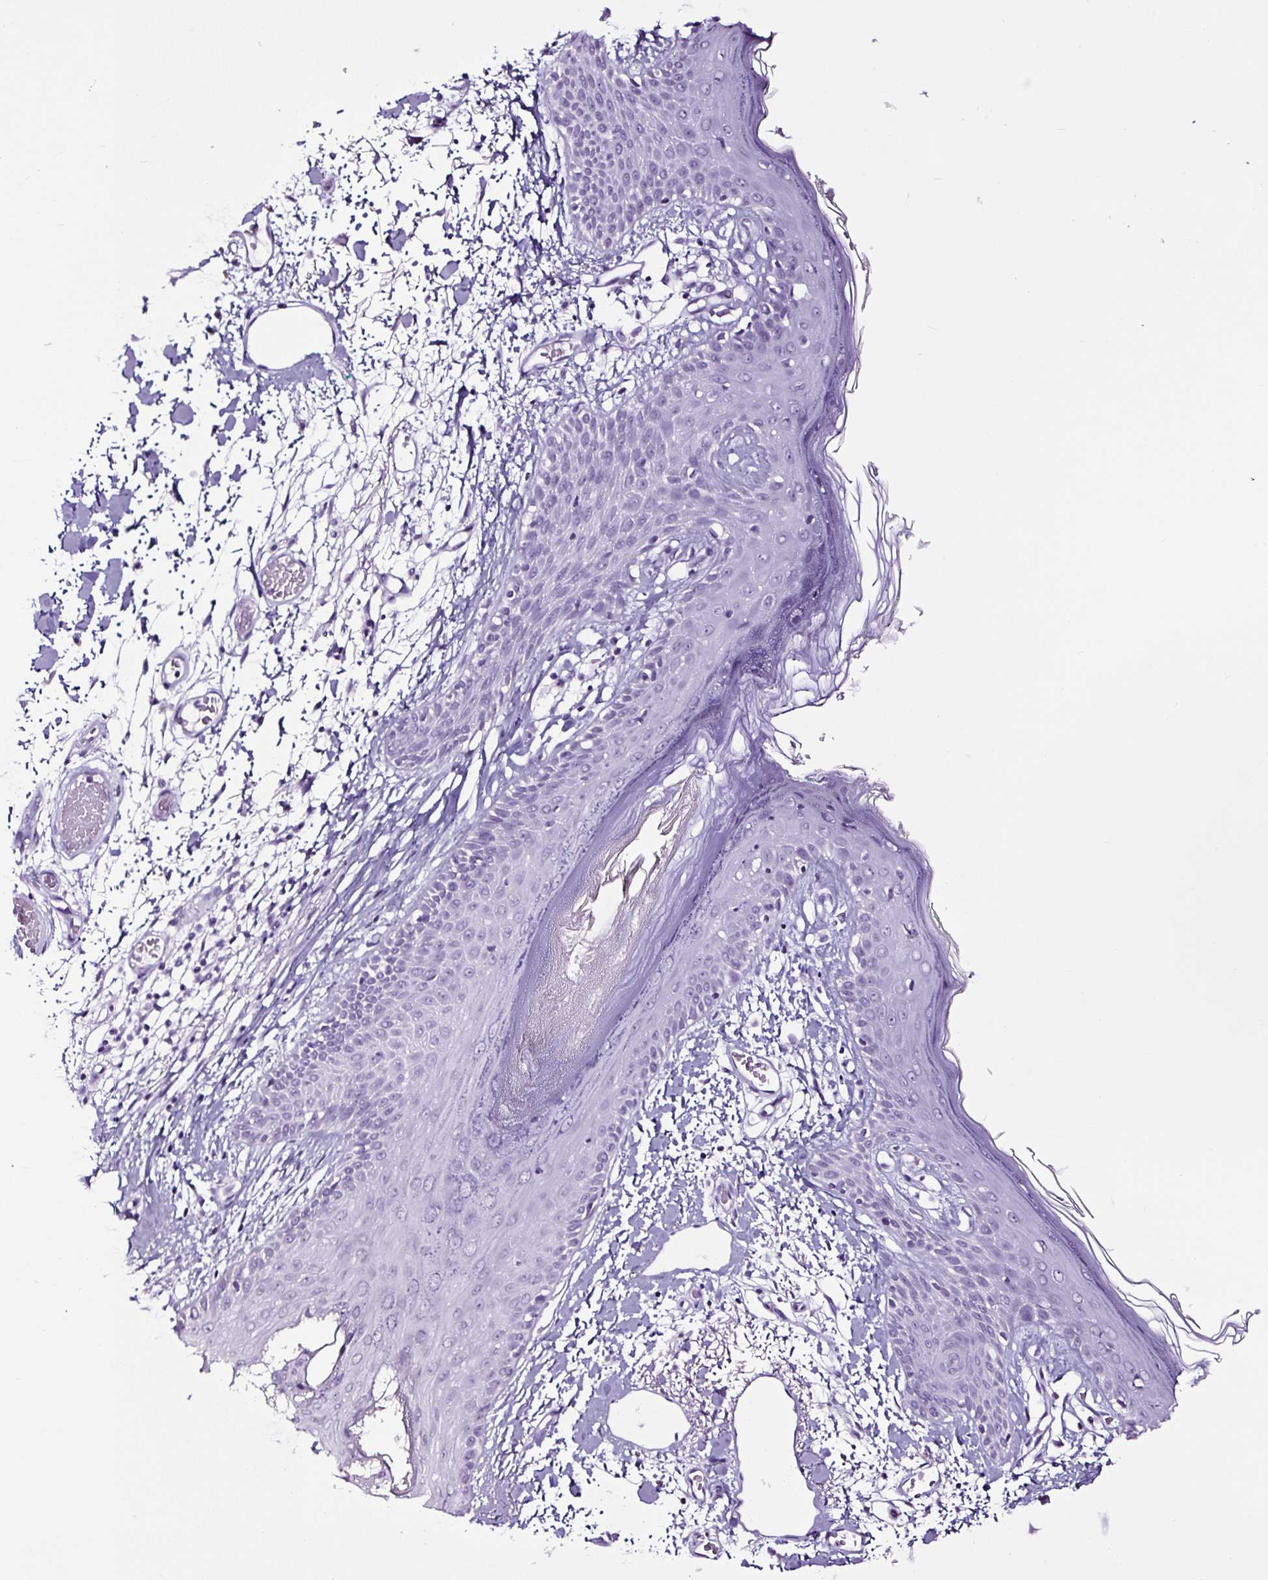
{"staining": {"intensity": "negative", "quantity": "none", "location": "none"}, "tissue": "skin", "cell_type": "Fibroblasts", "image_type": "normal", "snomed": [{"axis": "morphology", "description": "Normal tissue, NOS"}, {"axis": "topography", "description": "Skin"}], "caption": "High magnification brightfield microscopy of normal skin stained with DAB (brown) and counterstained with hematoxylin (blue): fibroblasts show no significant positivity. Nuclei are stained in blue.", "gene": "NPHS2", "patient": {"sex": "male", "age": 79}}